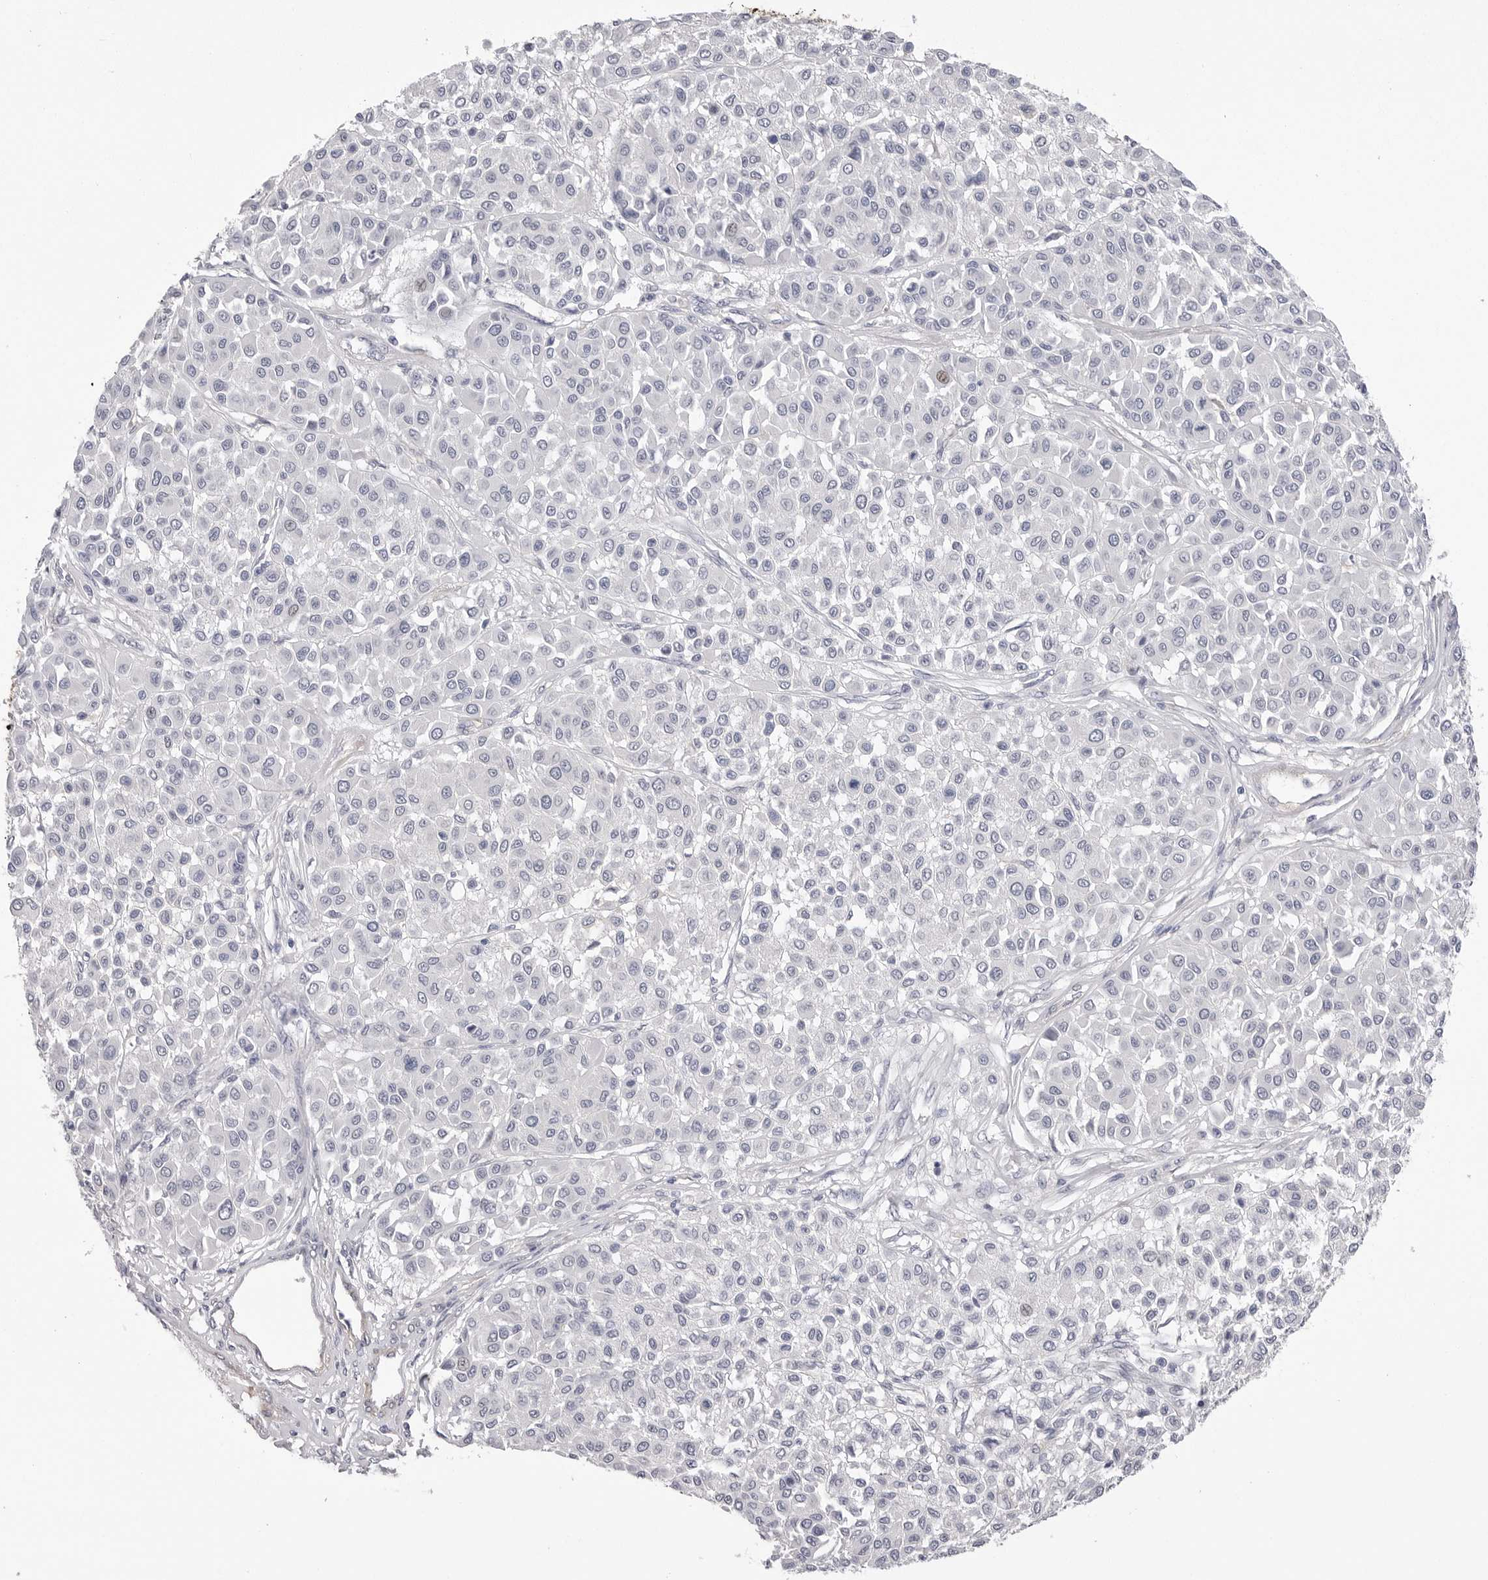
{"staining": {"intensity": "negative", "quantity": "none", "location": "none"}, "tissue": "melanoma", "cell_type": "Tumor cells", "image_type": "cancer", "snomed": [{"axis": "morphology", "description": "Malignant melanoma, Metastatic site"}, {"axis": "topography", "description": "Soft tissue"}], "caption": "This image is of malignant melanoma (metastatic site) stained with IHC to label a protein in brown with the nuclei are counter-stained blue. There is no positivity in tumor cells.", "gene": "AKAP12", "patient": {"sex": "male", "age": 41}}